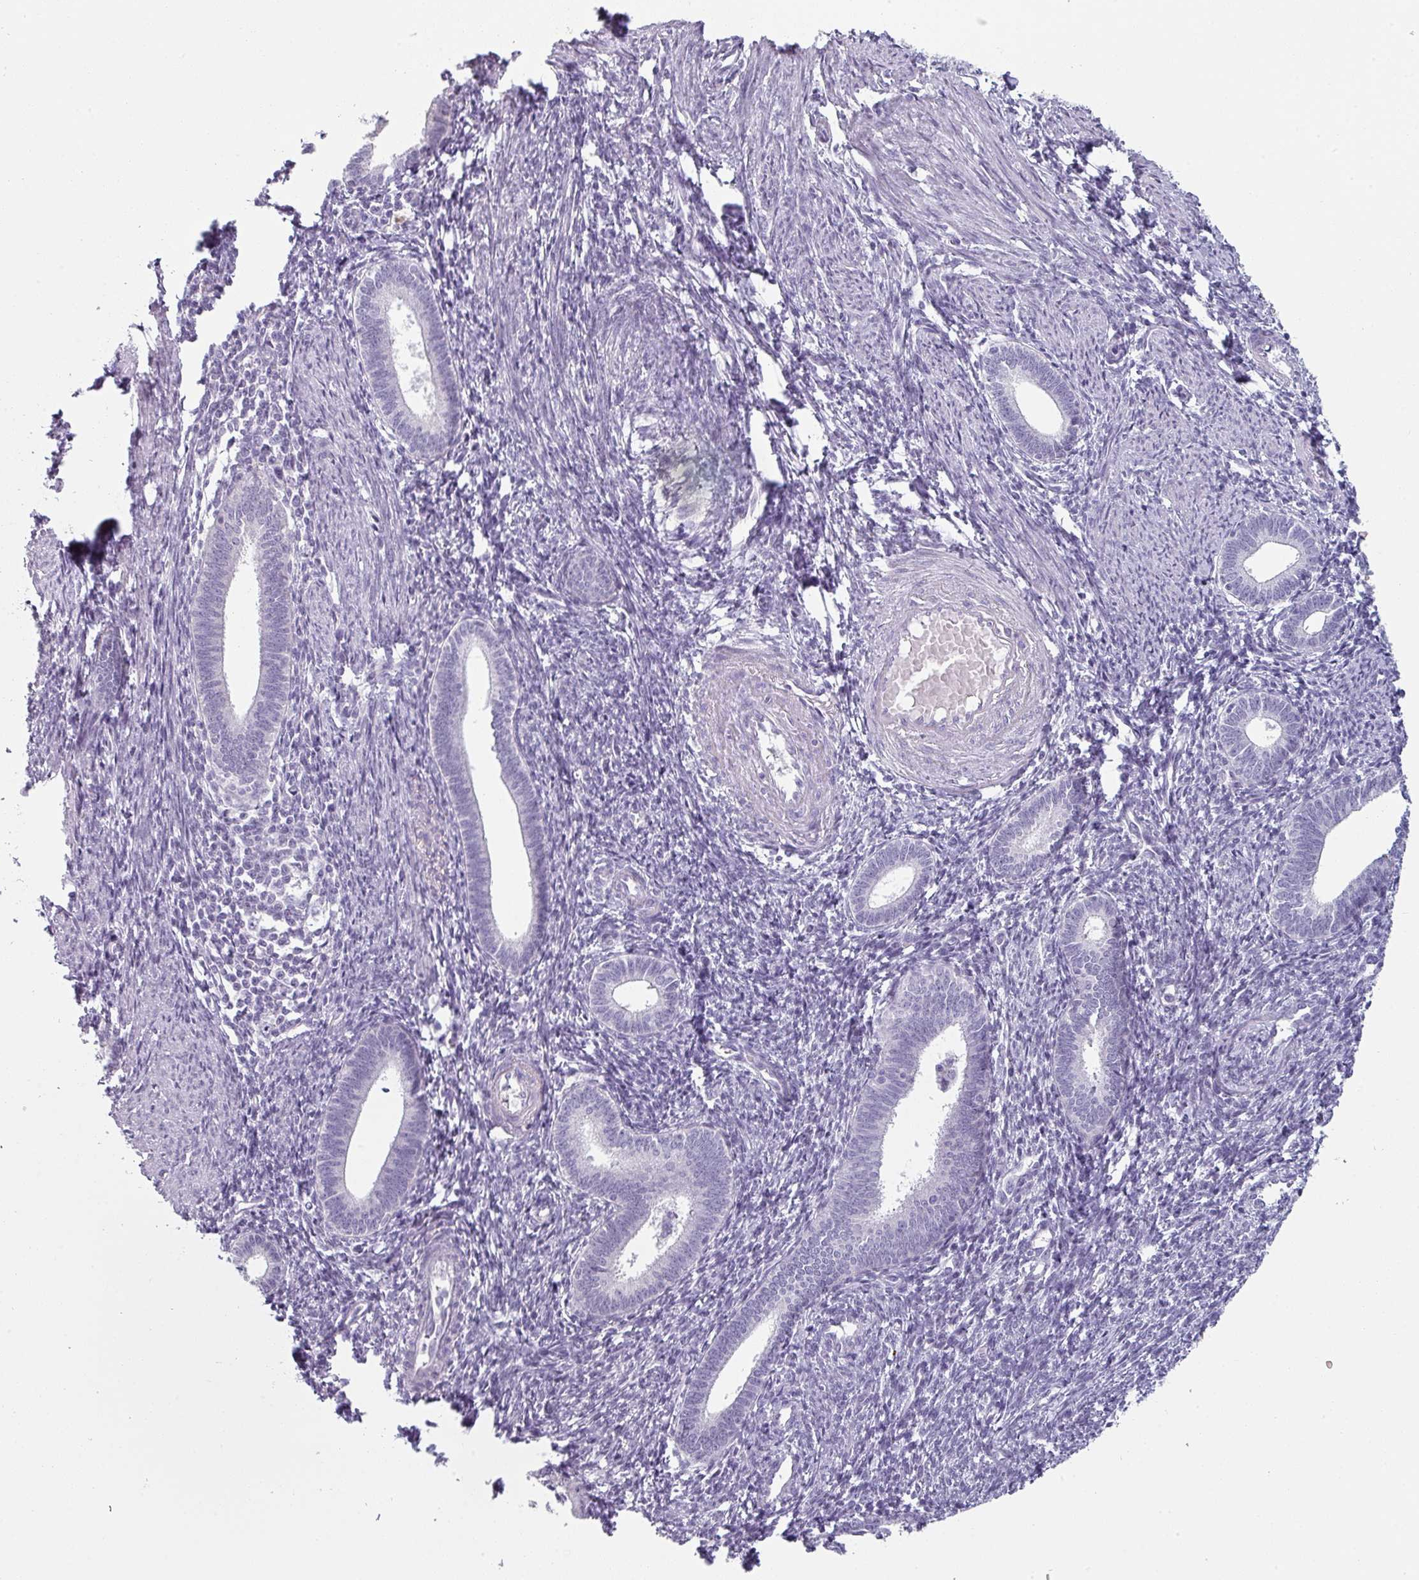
{"staining": {"intensity": "negative", "quantity": "none", "location": "none"}, "tissue": "endometrium", "cell_type": "Cells in endometrial stroma", "image_type": "normal", "snomed": [{"axis": "morphology", "description": "Normal tissue, NOS"}, {"axis": "topography", "description": "Endometrium"}], "caption": "Immunohistochemistry image of unremarkable human endometrium stained for a protein (brown), which demonstrates no expression in cells in endometrial stroma.", "gene": "SFTPA1", "patient": {"sex": "female", "age": 41}}